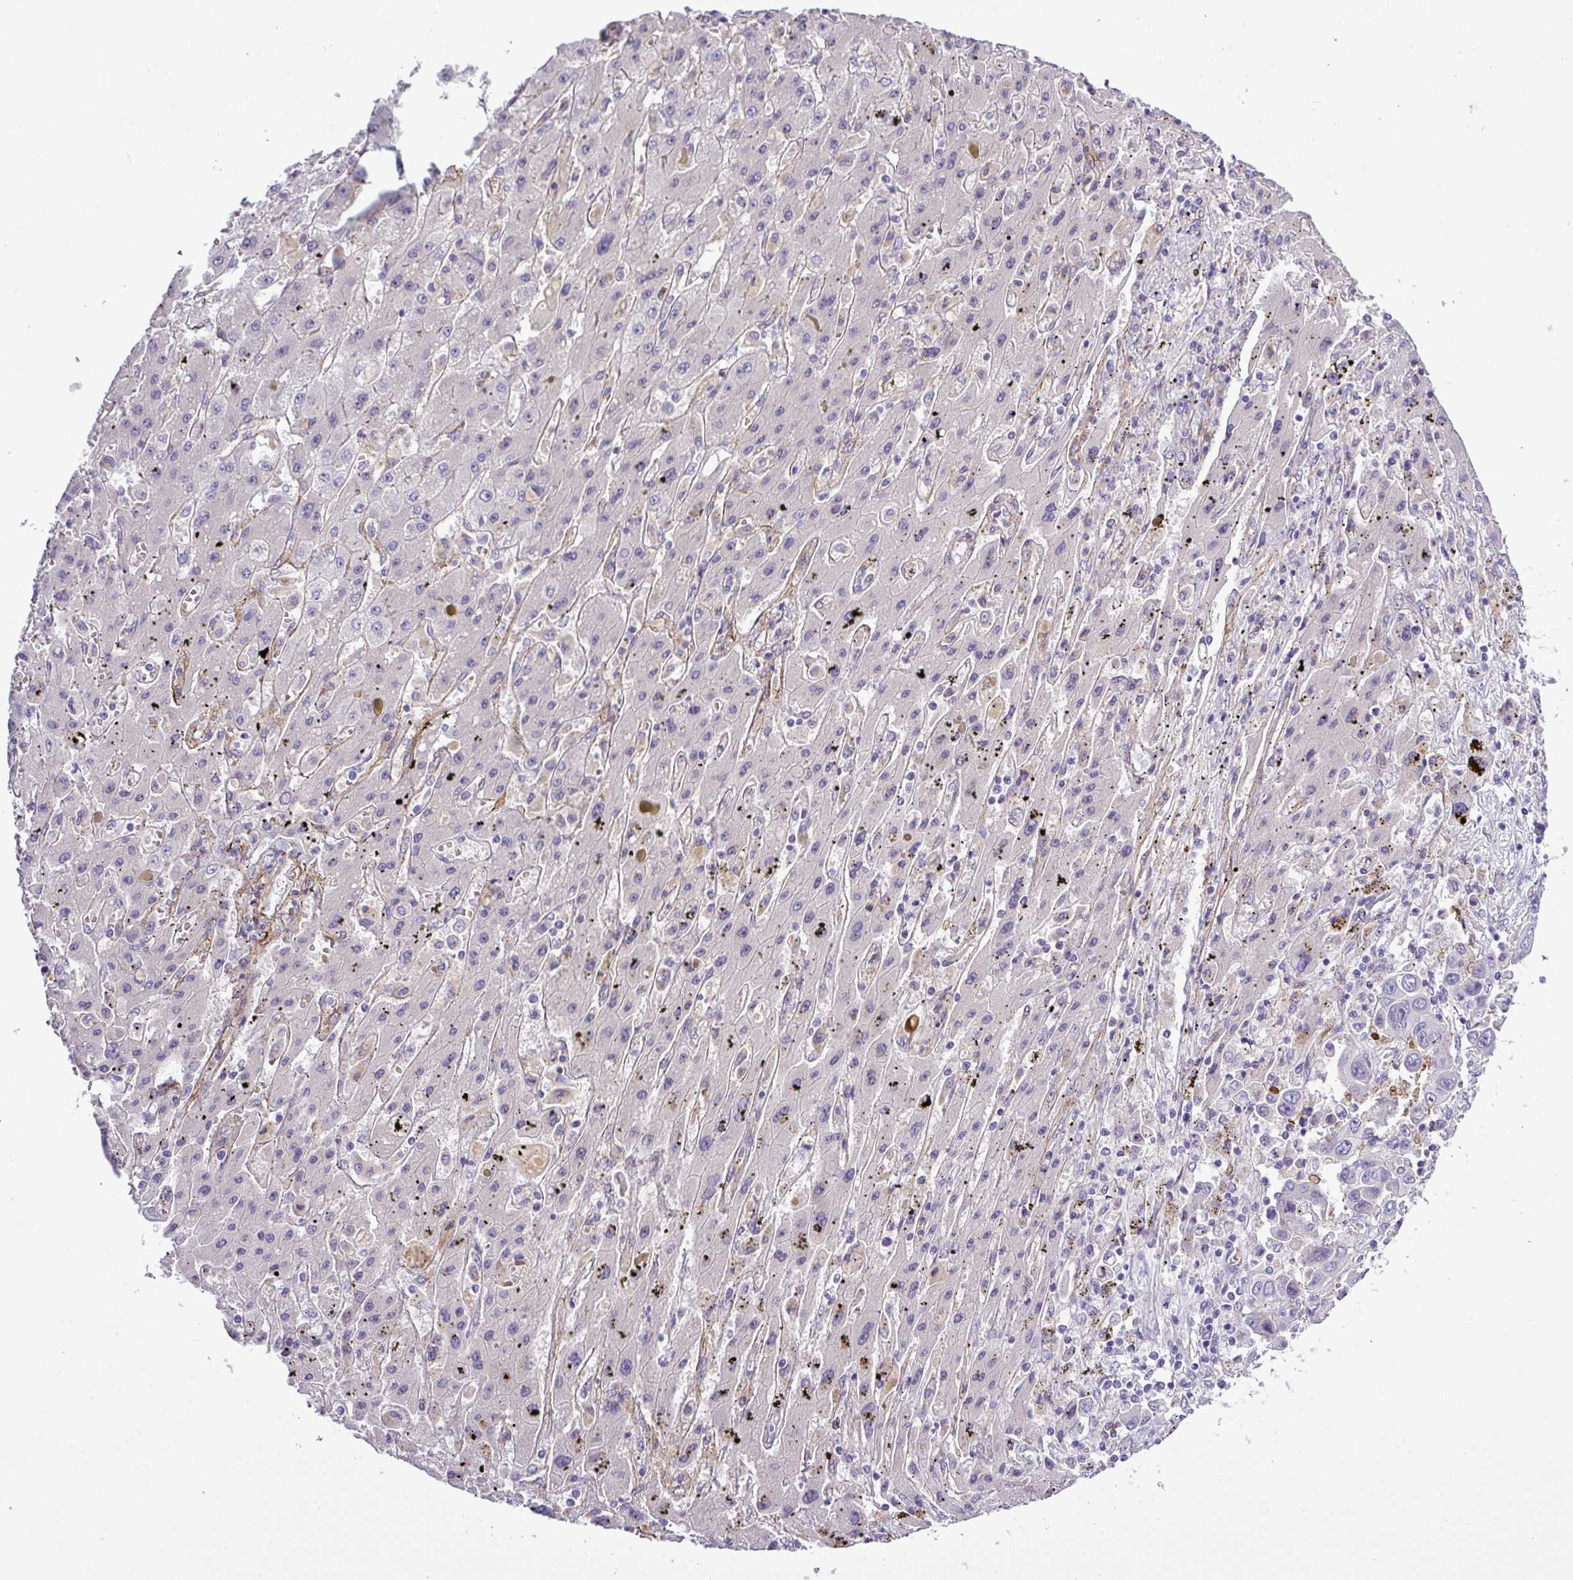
{"staining": {"intensity": "moderate", "quantity": "<25%", "location": "cytoplasmic/membranous"}, "tissue": "liver cancer", "cell_type": "Tumor cells", "image_type": "cancer", "snomed": [{"axis": "morphology", "description": "Cholangiocarcinoma"}, {"axis": "topography", "description": "Liver"}], "caption": "Immunohistochemical staining of human liver cancer demonstrates low levels of moderate cytoplasmic/membranous expression in approximately <25% of tumor cells. The staining was performed using DAB (3,3'-diaminobenzidine), with brown indicating positive protein expression. Nuclei are stained blue with hematoxylin.", "gene": "PARD6A", "patient": {"sex": "female", "age": 52}}